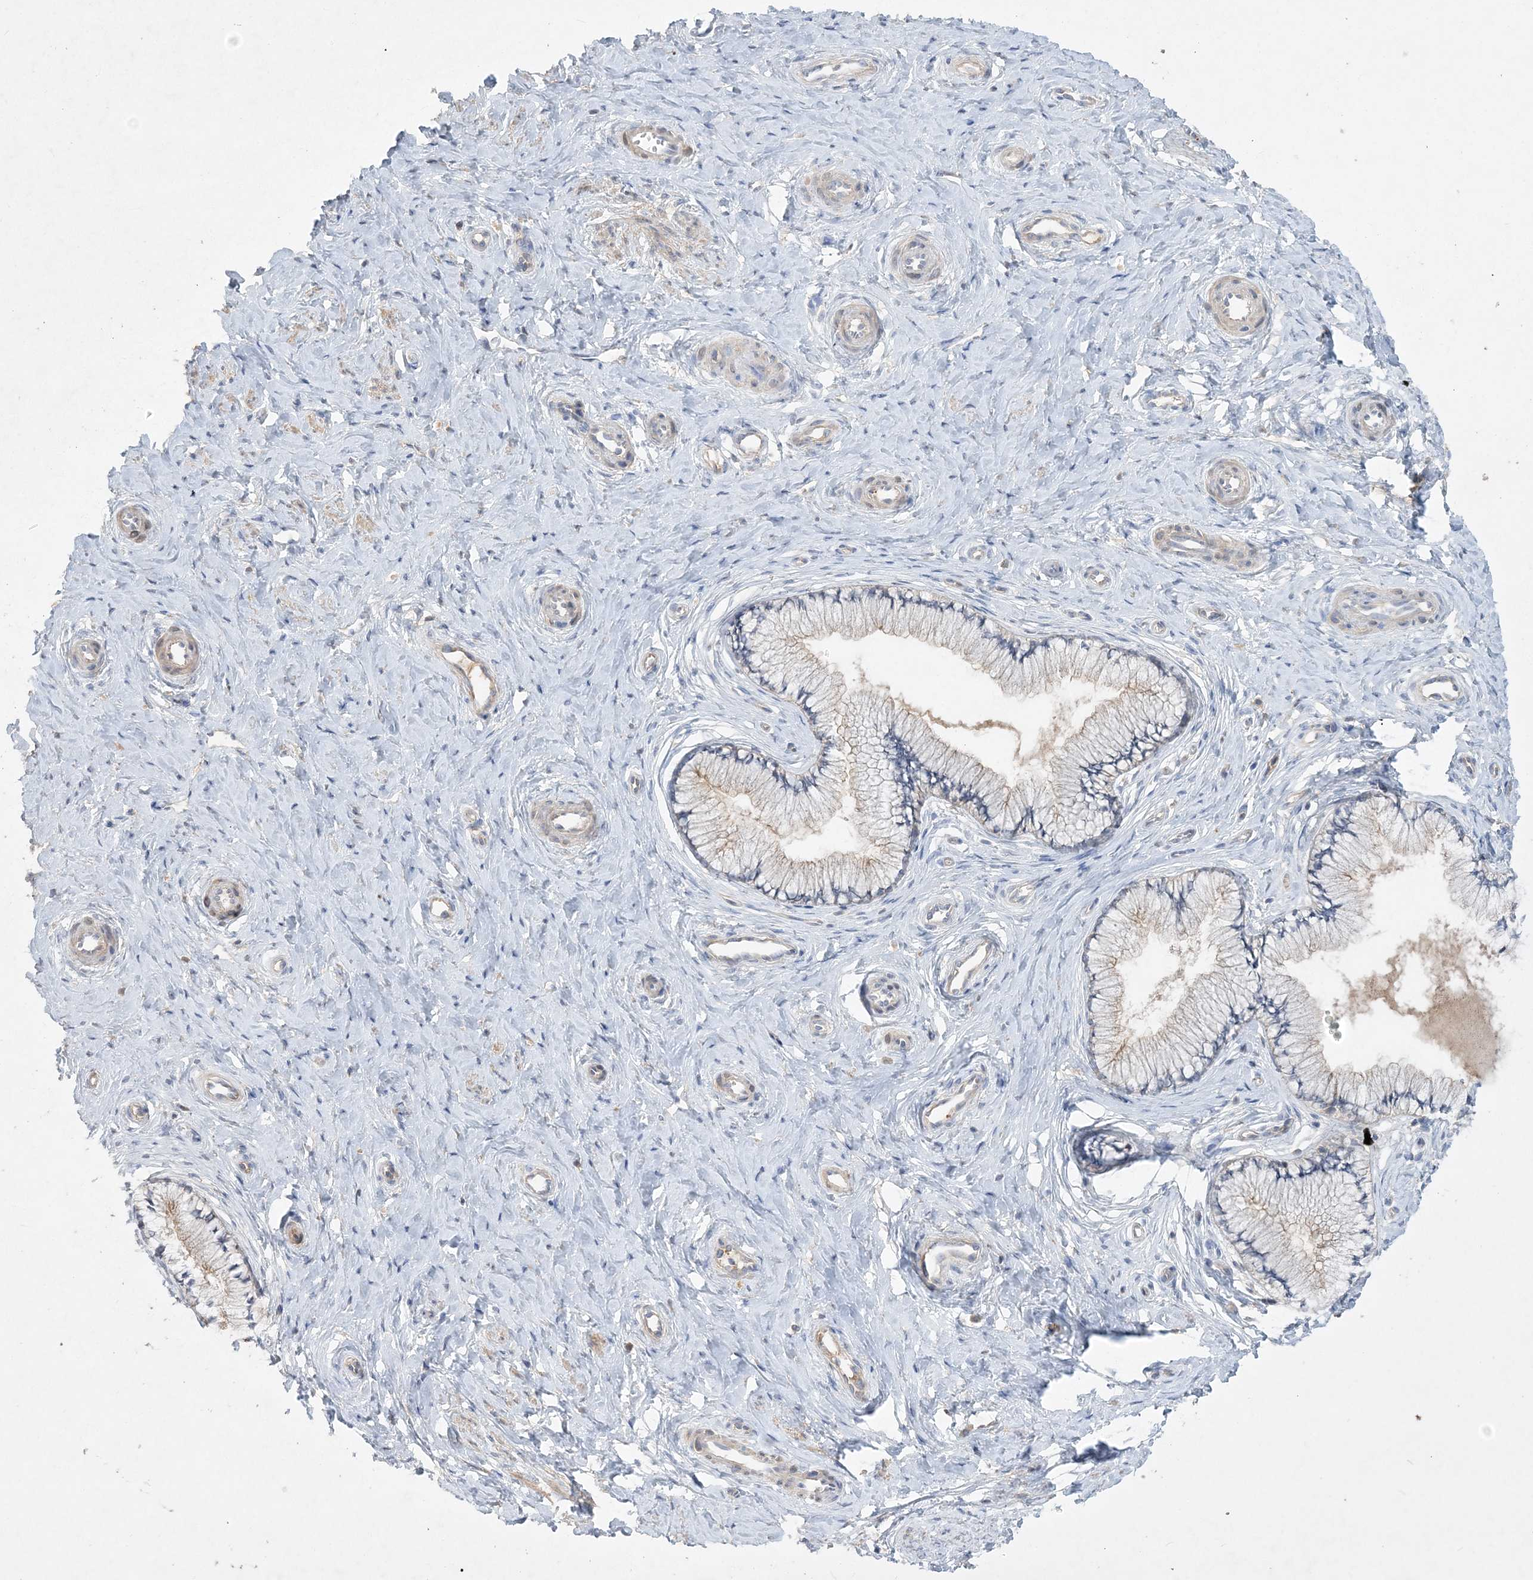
{"staining": {"intensity": "weak", "quantity": "<25%", "location": "cytoplasmic/membranous"}, "tissue": "cervix", "cell_type": "Glandular cells", "image_type": "normal", "snomed": [{"axis": "morphology", "description": "Normal tissue, NOS"}, {"axis": "topography", "description": "Cervix"}], "caption": "Immunohistochemistry histopathology image of benign cervix: cervix stained with DAB (3,3'-diaminobenzidine) reveals no significant protein staining in glandular cells. (DAB (3,3'-diaminobenzidine) immunohistochemistry (IHC) visualized using brightfield microscopy, high magnification).", "gene": "ADCK2", "patient": {"sex": "female", "age": 36}}